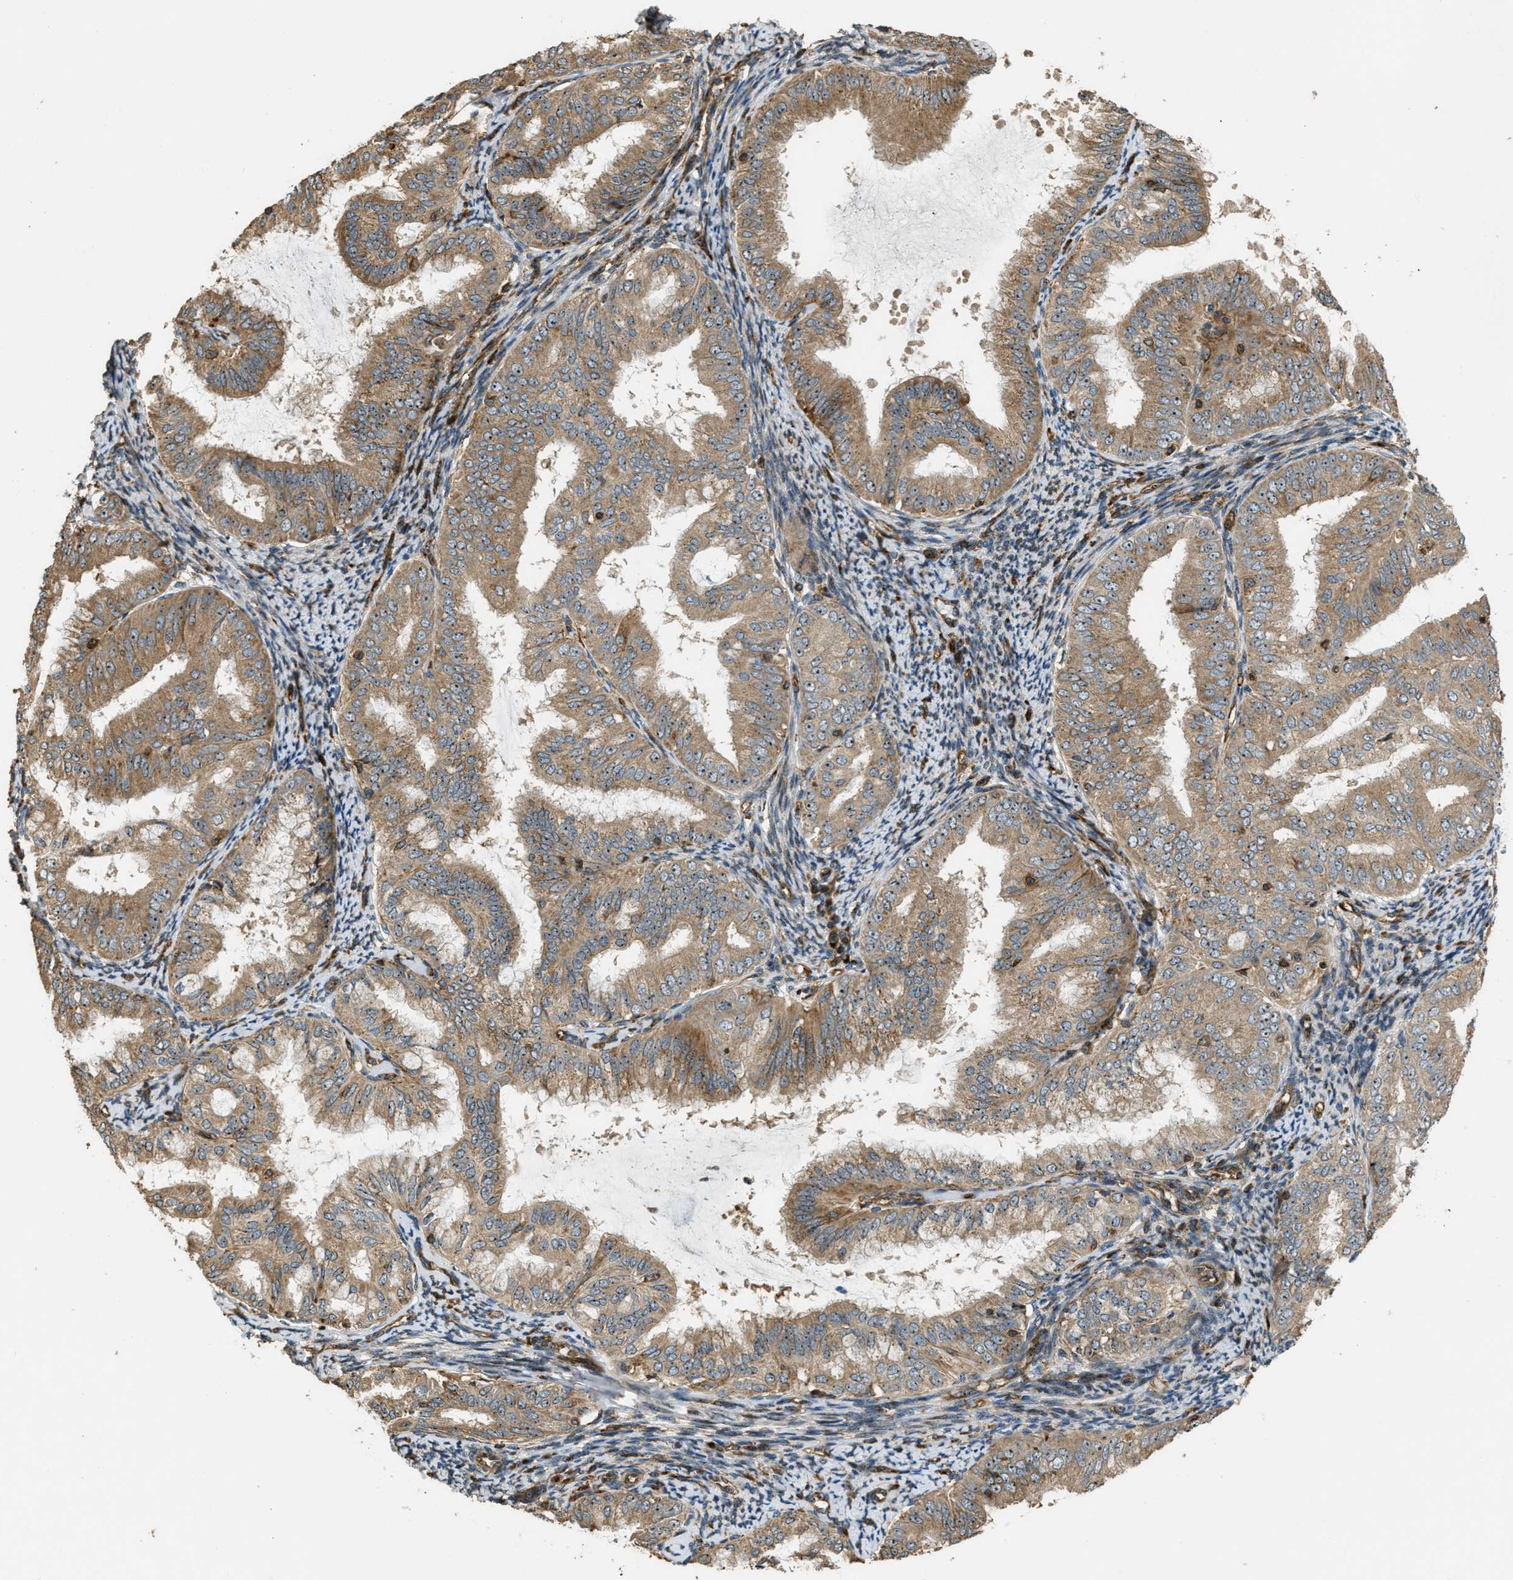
{"staining": {"intensity": "moderate", "quantity": ">75%", "location": "cytoplasmic/membranous,nuclear"}, "tissue": "endometrial cancer", "cell_type": "Tumor cells", "image_type": "cancer", "snomed": [{"axis": "morphology", "description": "Adenocarcinoma, NOS"}, {"axis": "topography", "description": "Endometrium"}], "caption": "High-power microscopy captured an IHC photomicrograph of endometrial cancer (adenocarcinoma), revealing moderate cytoplasmic/membranous and nuclear expression in about >75% of tumor cells. Nuclei are stained in blue.", "gene": "LRP12", "patient": {"sex": "female", "age": 63}}